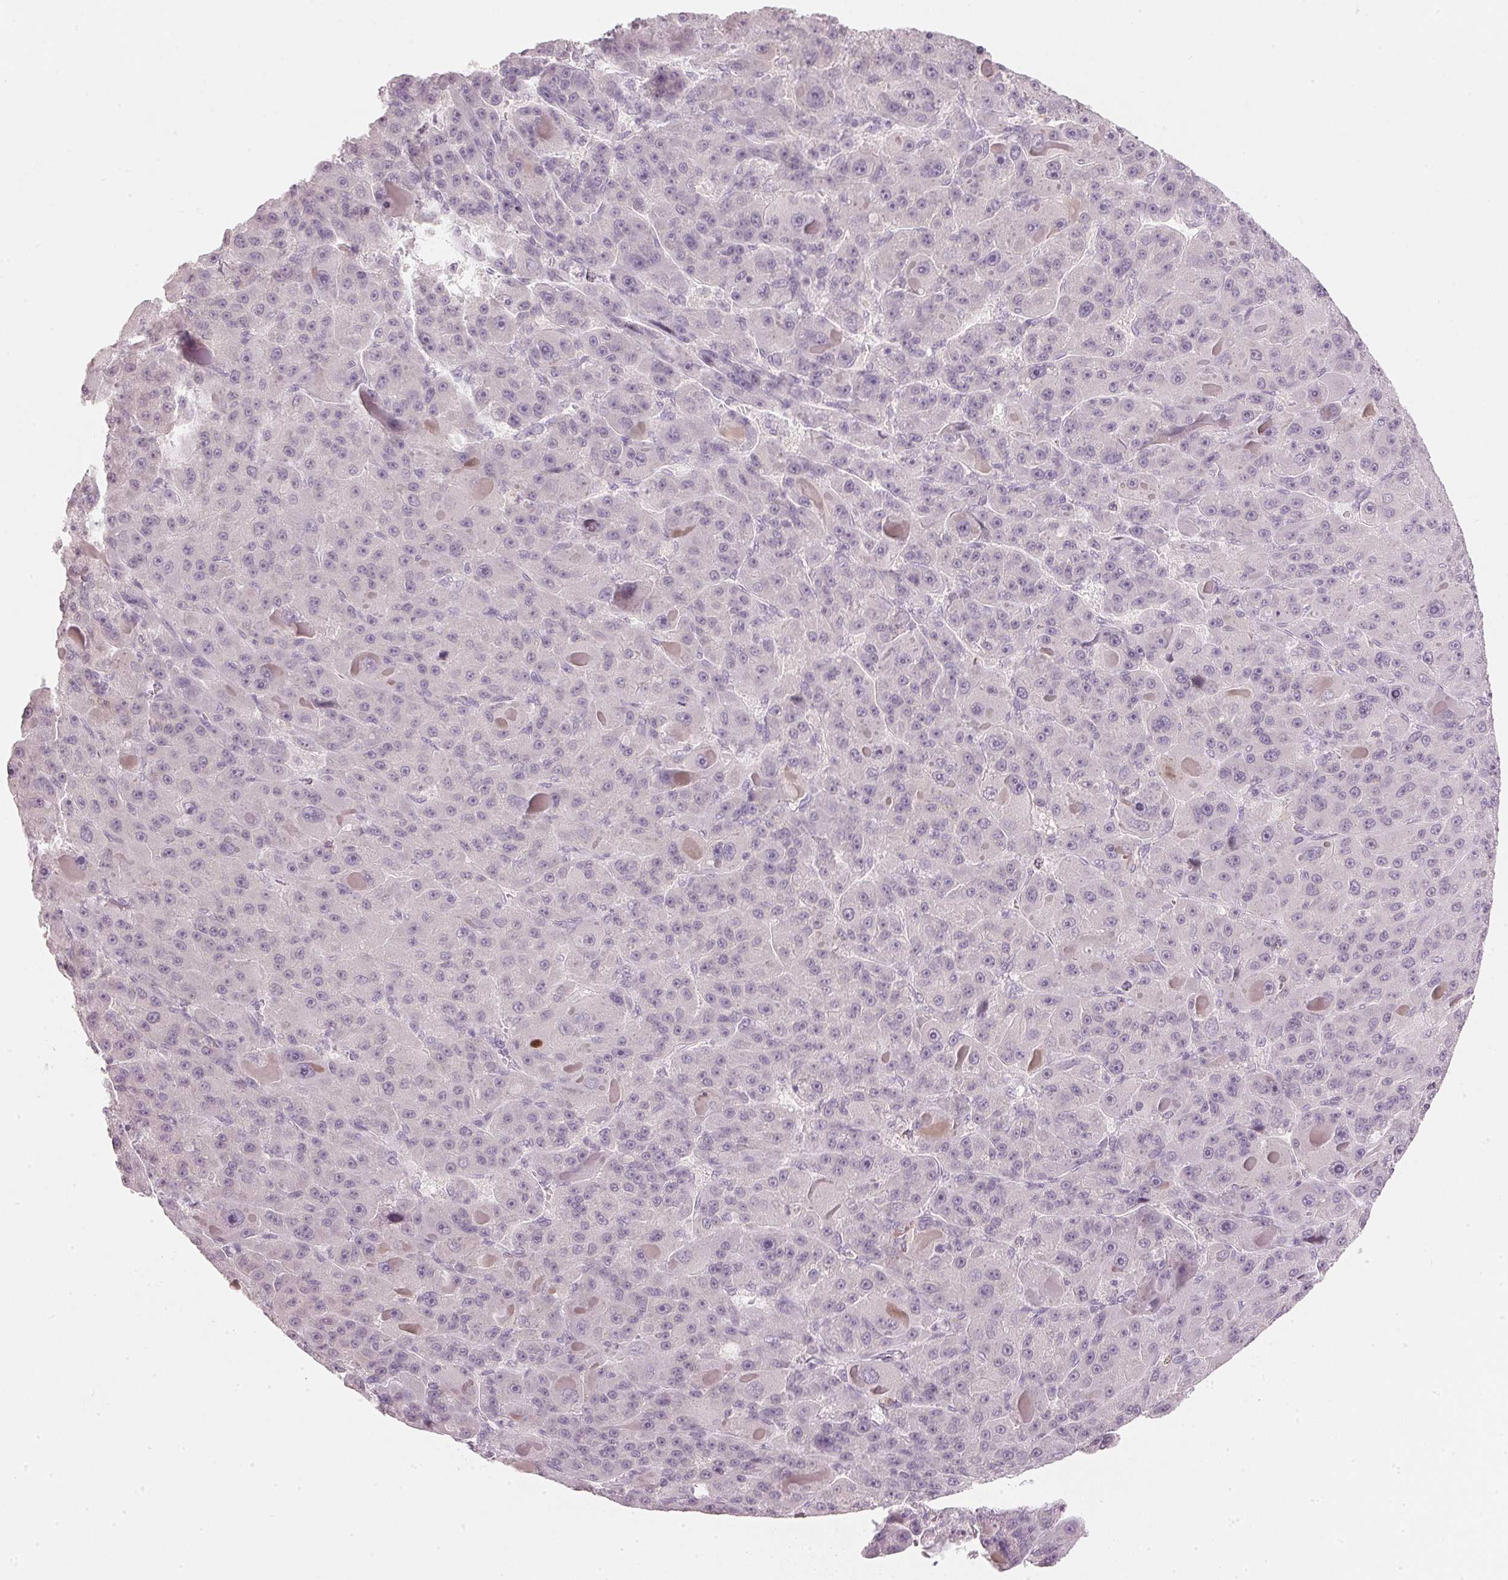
{"staining": {"intensity": "negative", "quantity": "none", "location": "none"}, "tissue": "liver cancer", "cell_type": "Tumor cells", "image_type": "cancer", "snomed": [{"axis": "morphology", "description": "Carcinoma, Hepatocellular, NOS"}, {"axis": "topography", "description": "Liver"}], "caption": "Tumor cells are negative for protein expression in human hepatocellular carcinoma (liver).", "gene": "SFRP4", "patient": {"sex": "male", "age": 76}}